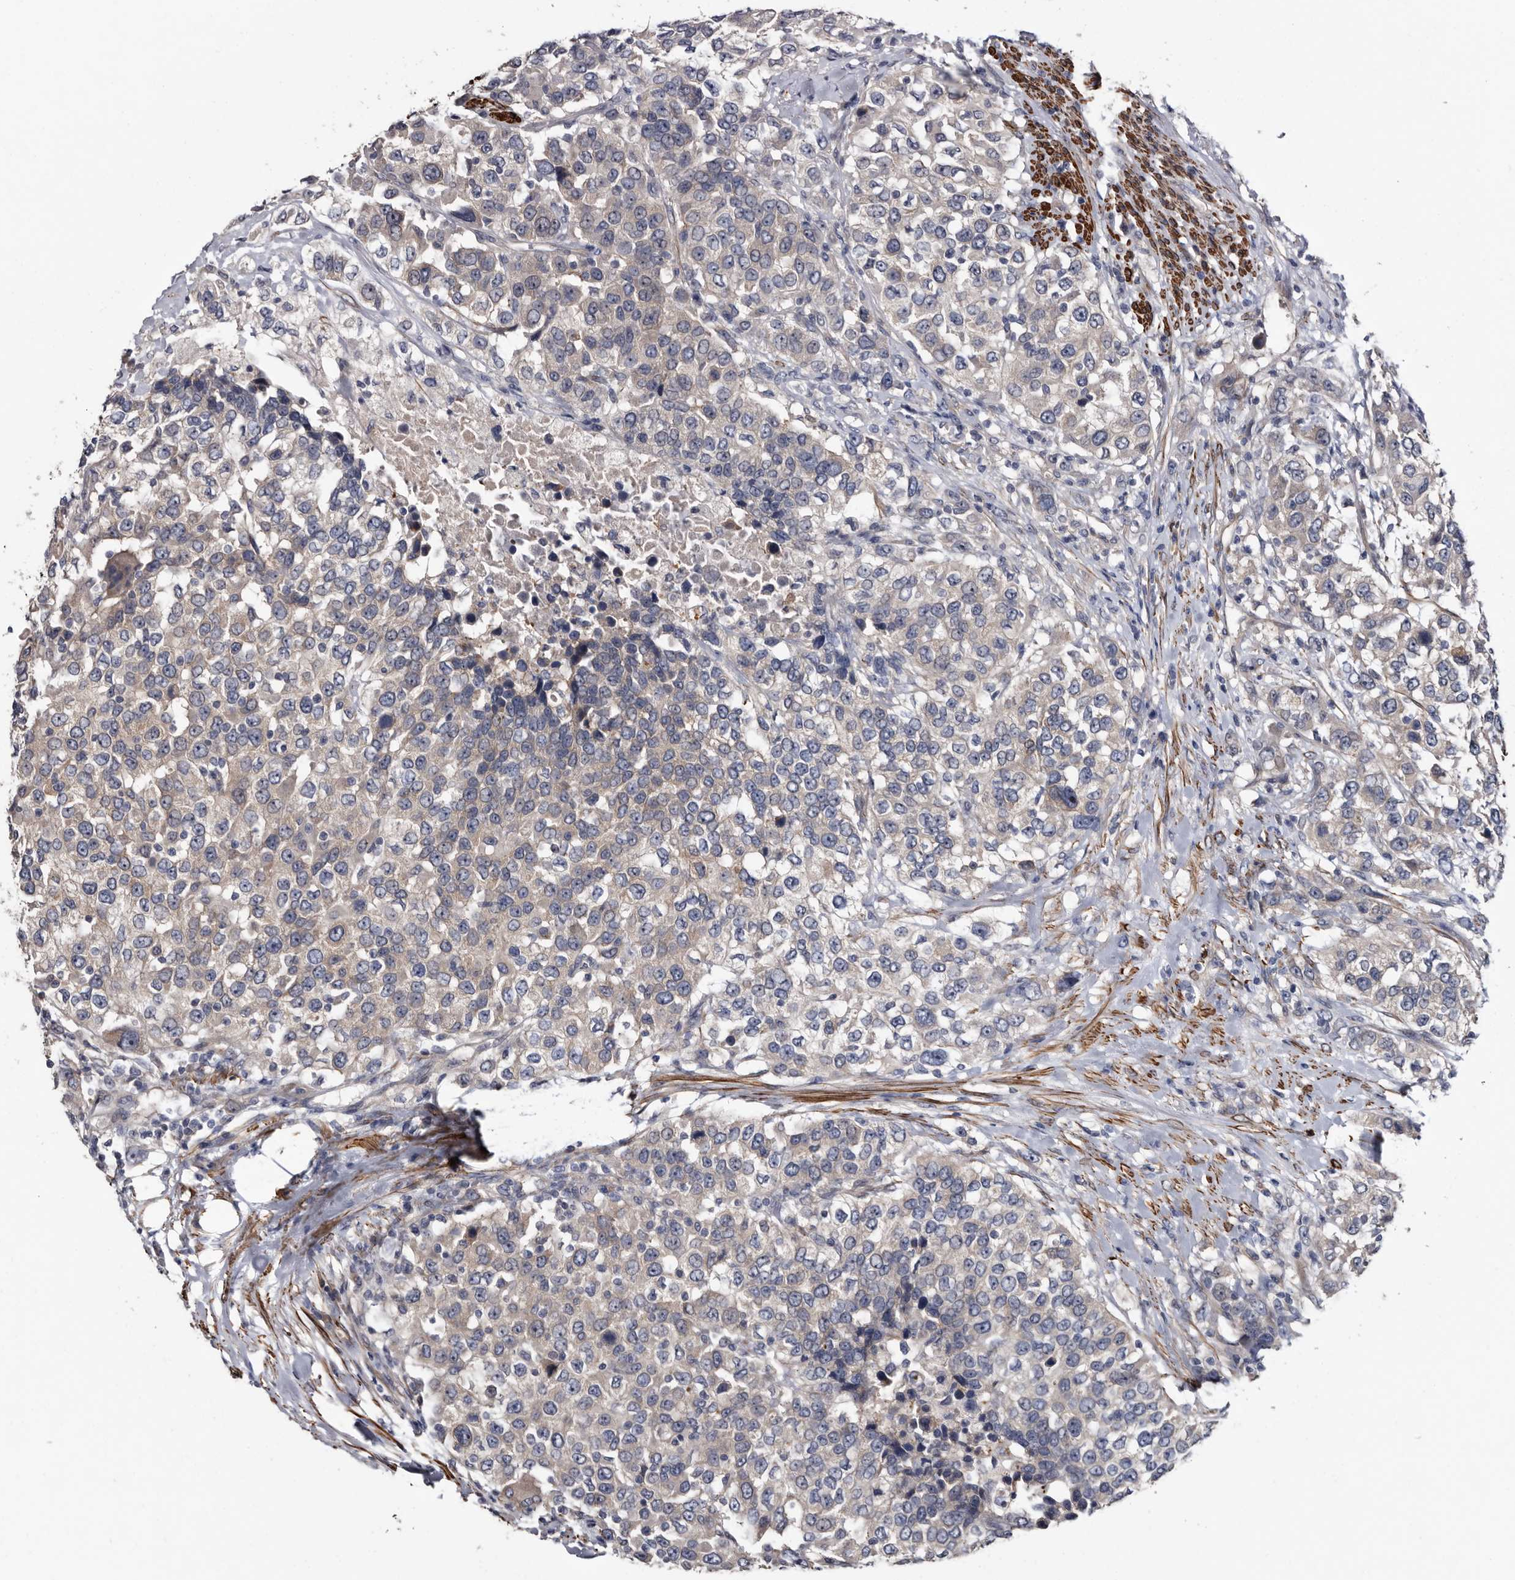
{"staining": {"intensity": "negative", "quantity": "none", "location": "none"}, "tissue": "urothelial cancer", "cell_type": "Tumor cells", "image_type": "cancer", "snomed": [{"axis": "morphology", "description": "Urothelial carcinoma, High grade"}, {"axis": "topography", "description": "Urinary bladder"}], "caption": "High magnification brightfield microscopy of urothelial cancer stained with DAB (3,3'-diaminobenzidine) (brown) and counterstained with hematoxylin (blue): tumor cells show no significant staining. (DAB (3,3'-diaminobenzidine) IHC, high magnification).", "gene": "IARS1", "patient": {"sex": "female", "age": 80}}